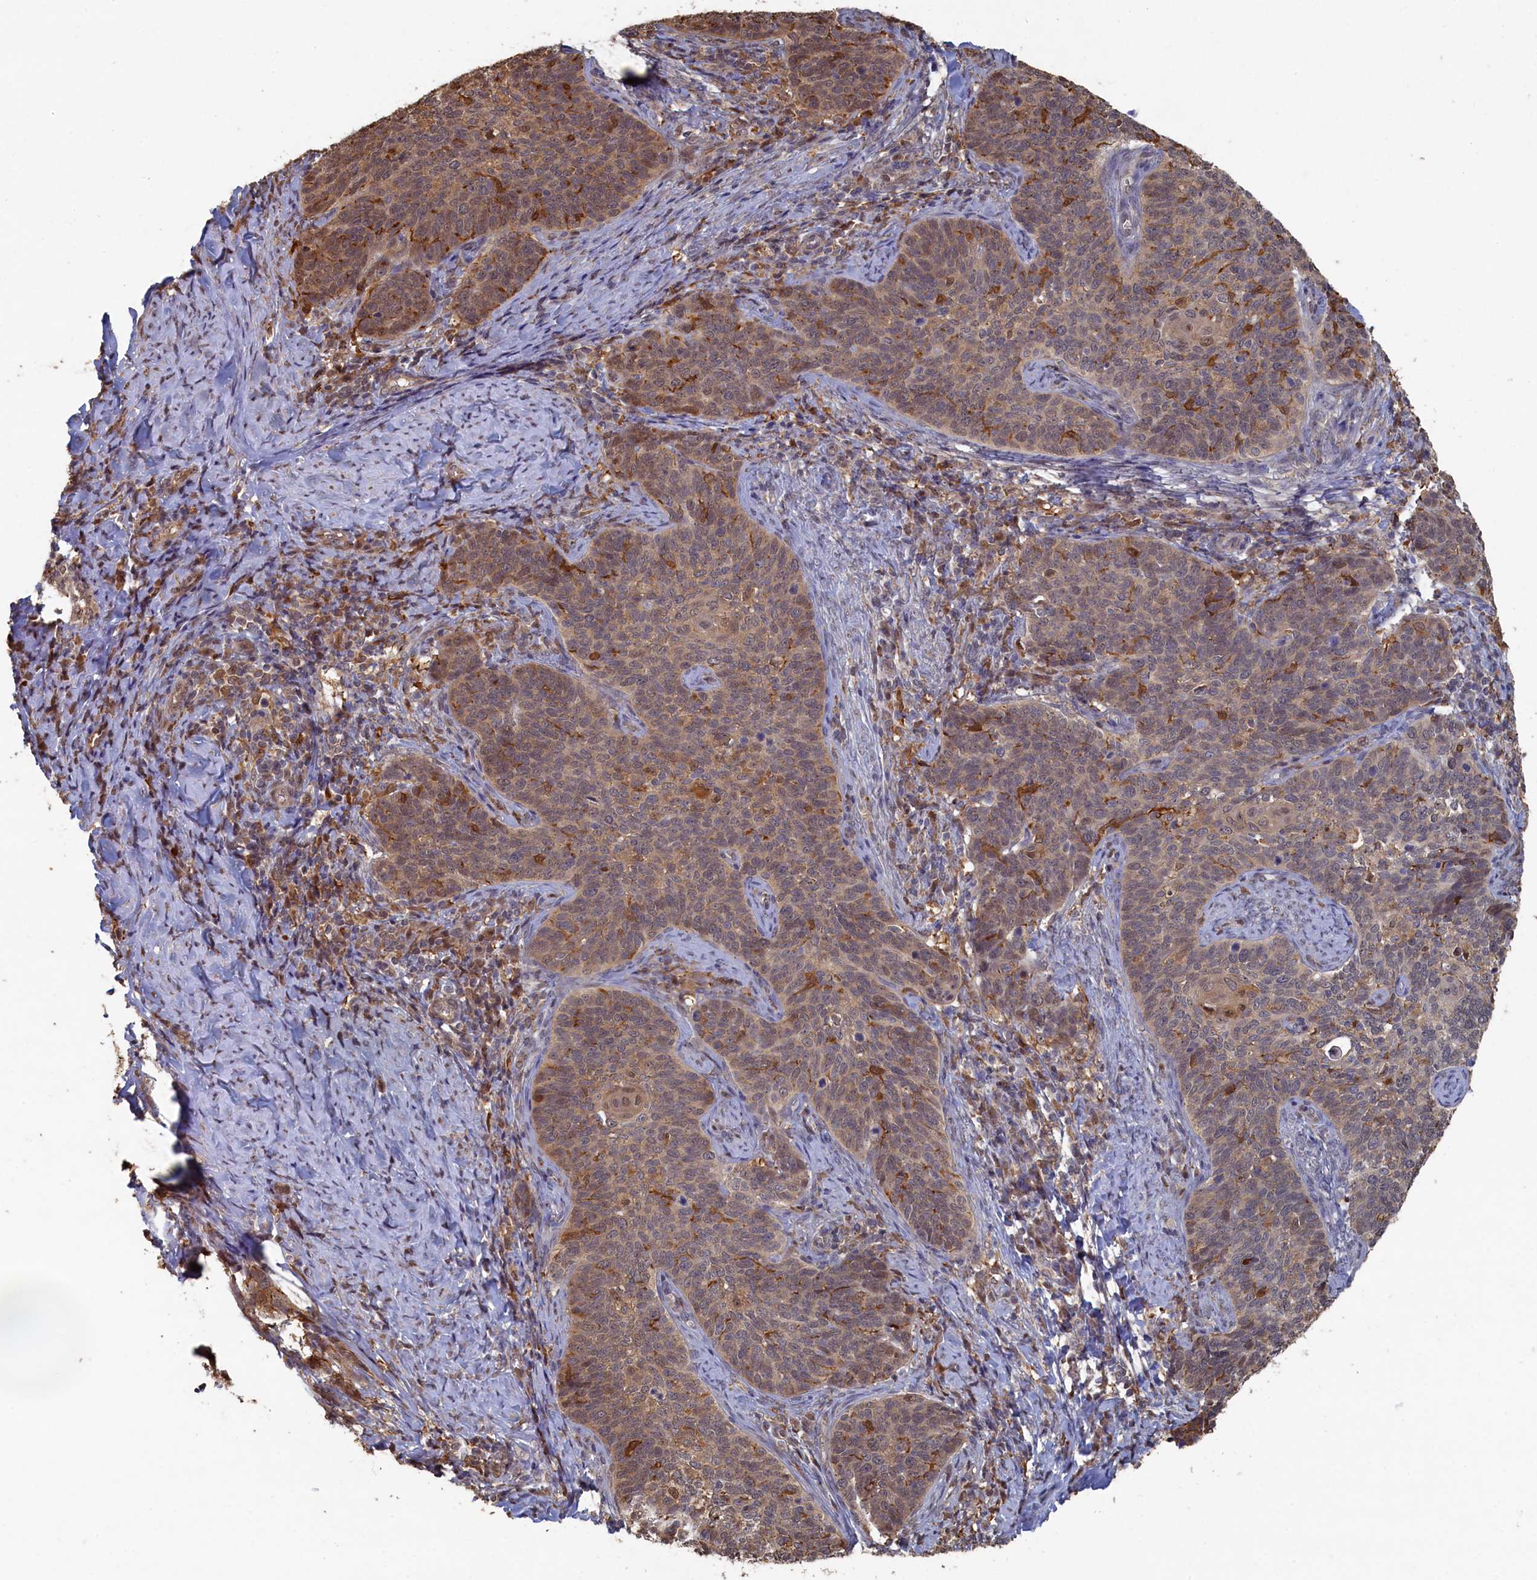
{"staining": {"intensity": "moderate", "quantity": ">75%", "location": "cytoplasmic/membranous"}, "tissue": "cervical cancer", "cell_type": "Tumor cells", "image_type": "cancer", "snomed": [{"axis": "morphology", "description": "Normal tissue, NOS"}, {"axis": "morphology", "description": "Squamous cell carcinoma, NOS"}, {"axis": "topography", "description": "Cervix"}], "caption": "This is a histology image of IHC staining of cervical cancer, which shows moderate staining in the cytoplasmic/membranous of tumor cells.", "gene": "UCHL3", "patient": {"sex": "female", "age": 39}}